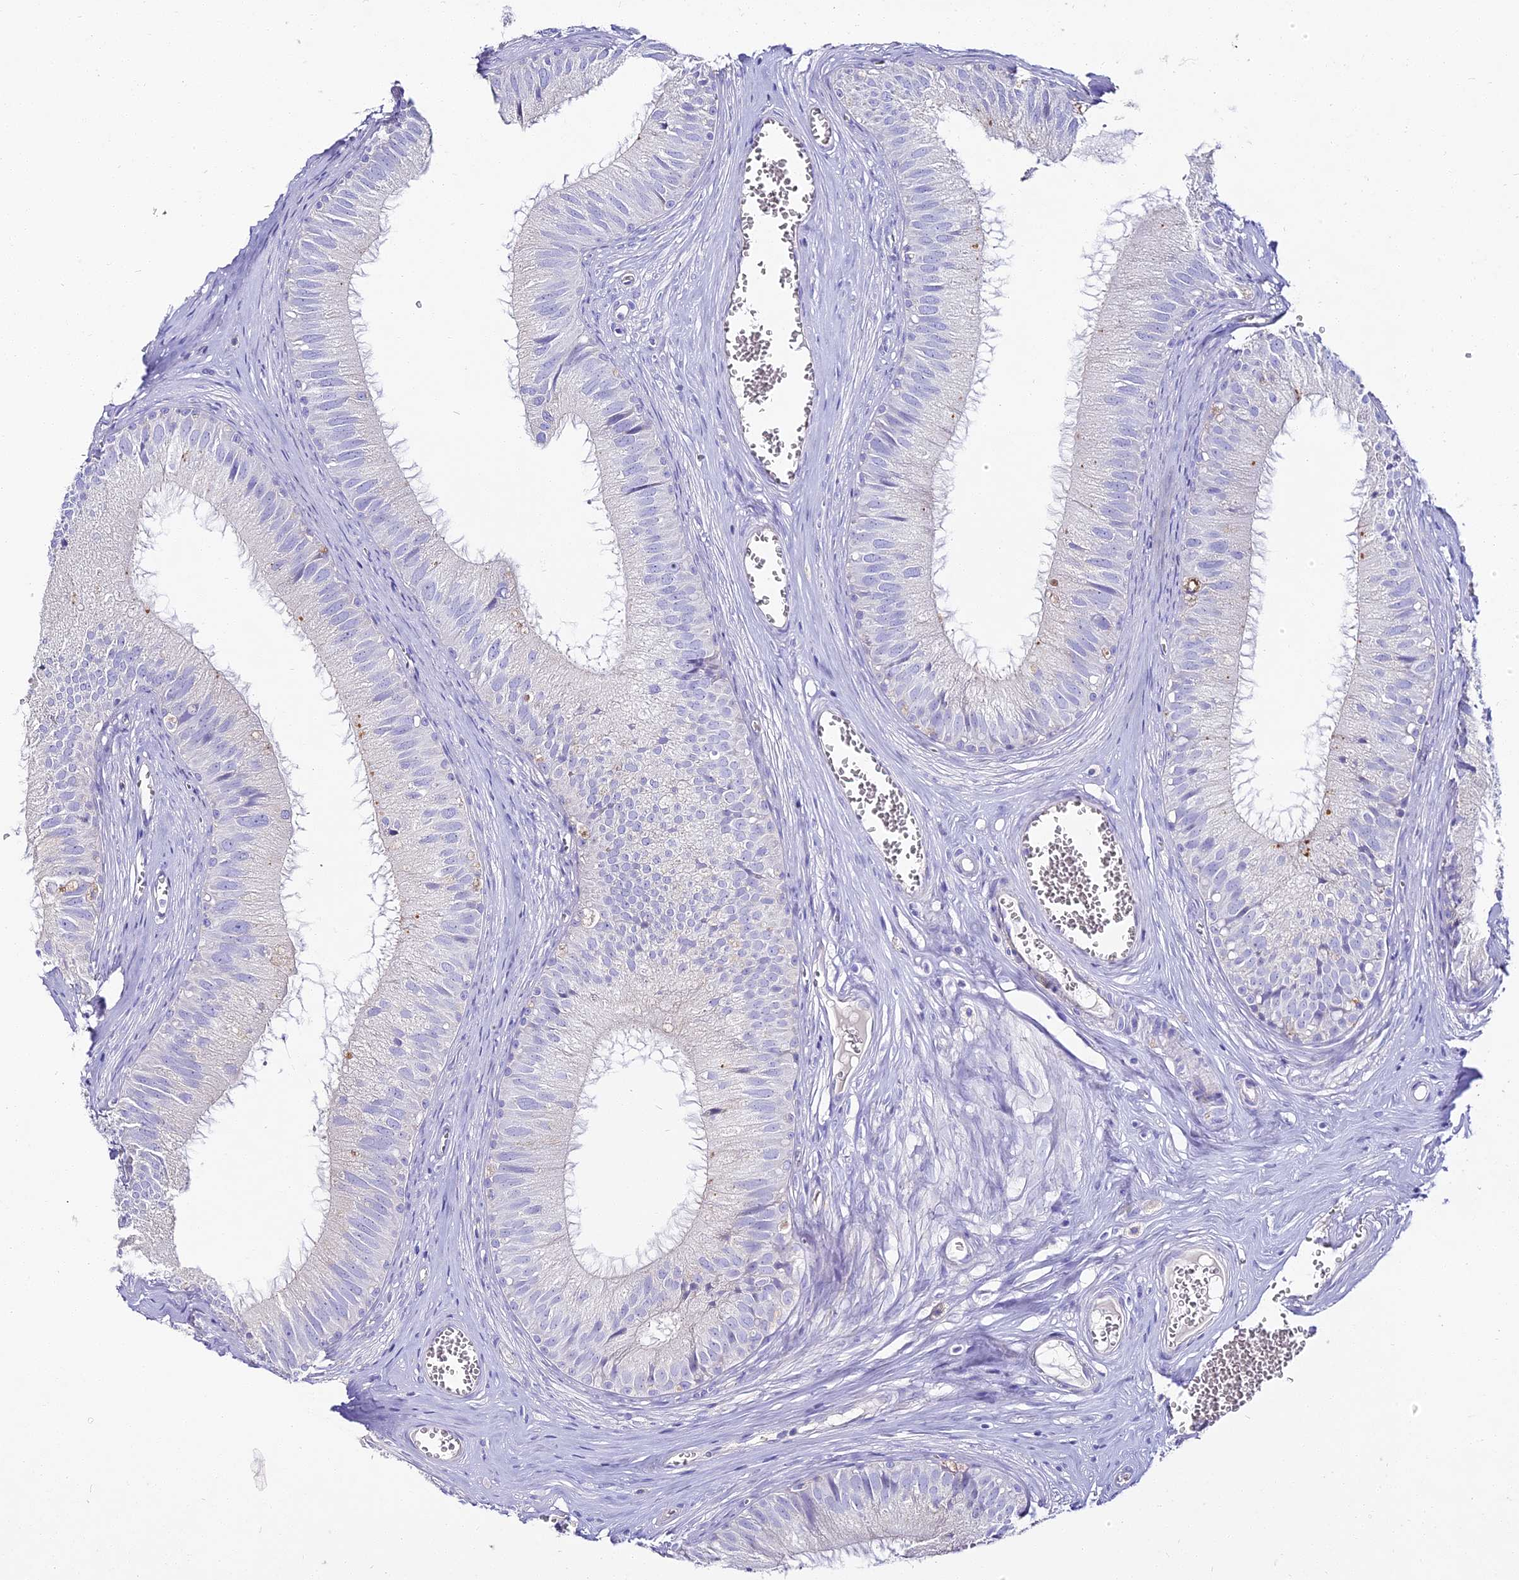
{"staining": {"intensity": "negative", "quantity": "none", "location": "none"}, "tissue": "epididymis", "cell_type": "Glandular cells", "image_type": "normal", "snomed": [{"axis": "morphology", "description": "Normal tissue, NOS"}, {"axis": "topography", "description": "Epididymis"}], "caption": "A micrograph of epididymis stained for a protein demonstrates no brown staining in glandular cells.", "gene": "ALPG", "patient": {"sex": "male", "age": 36}}